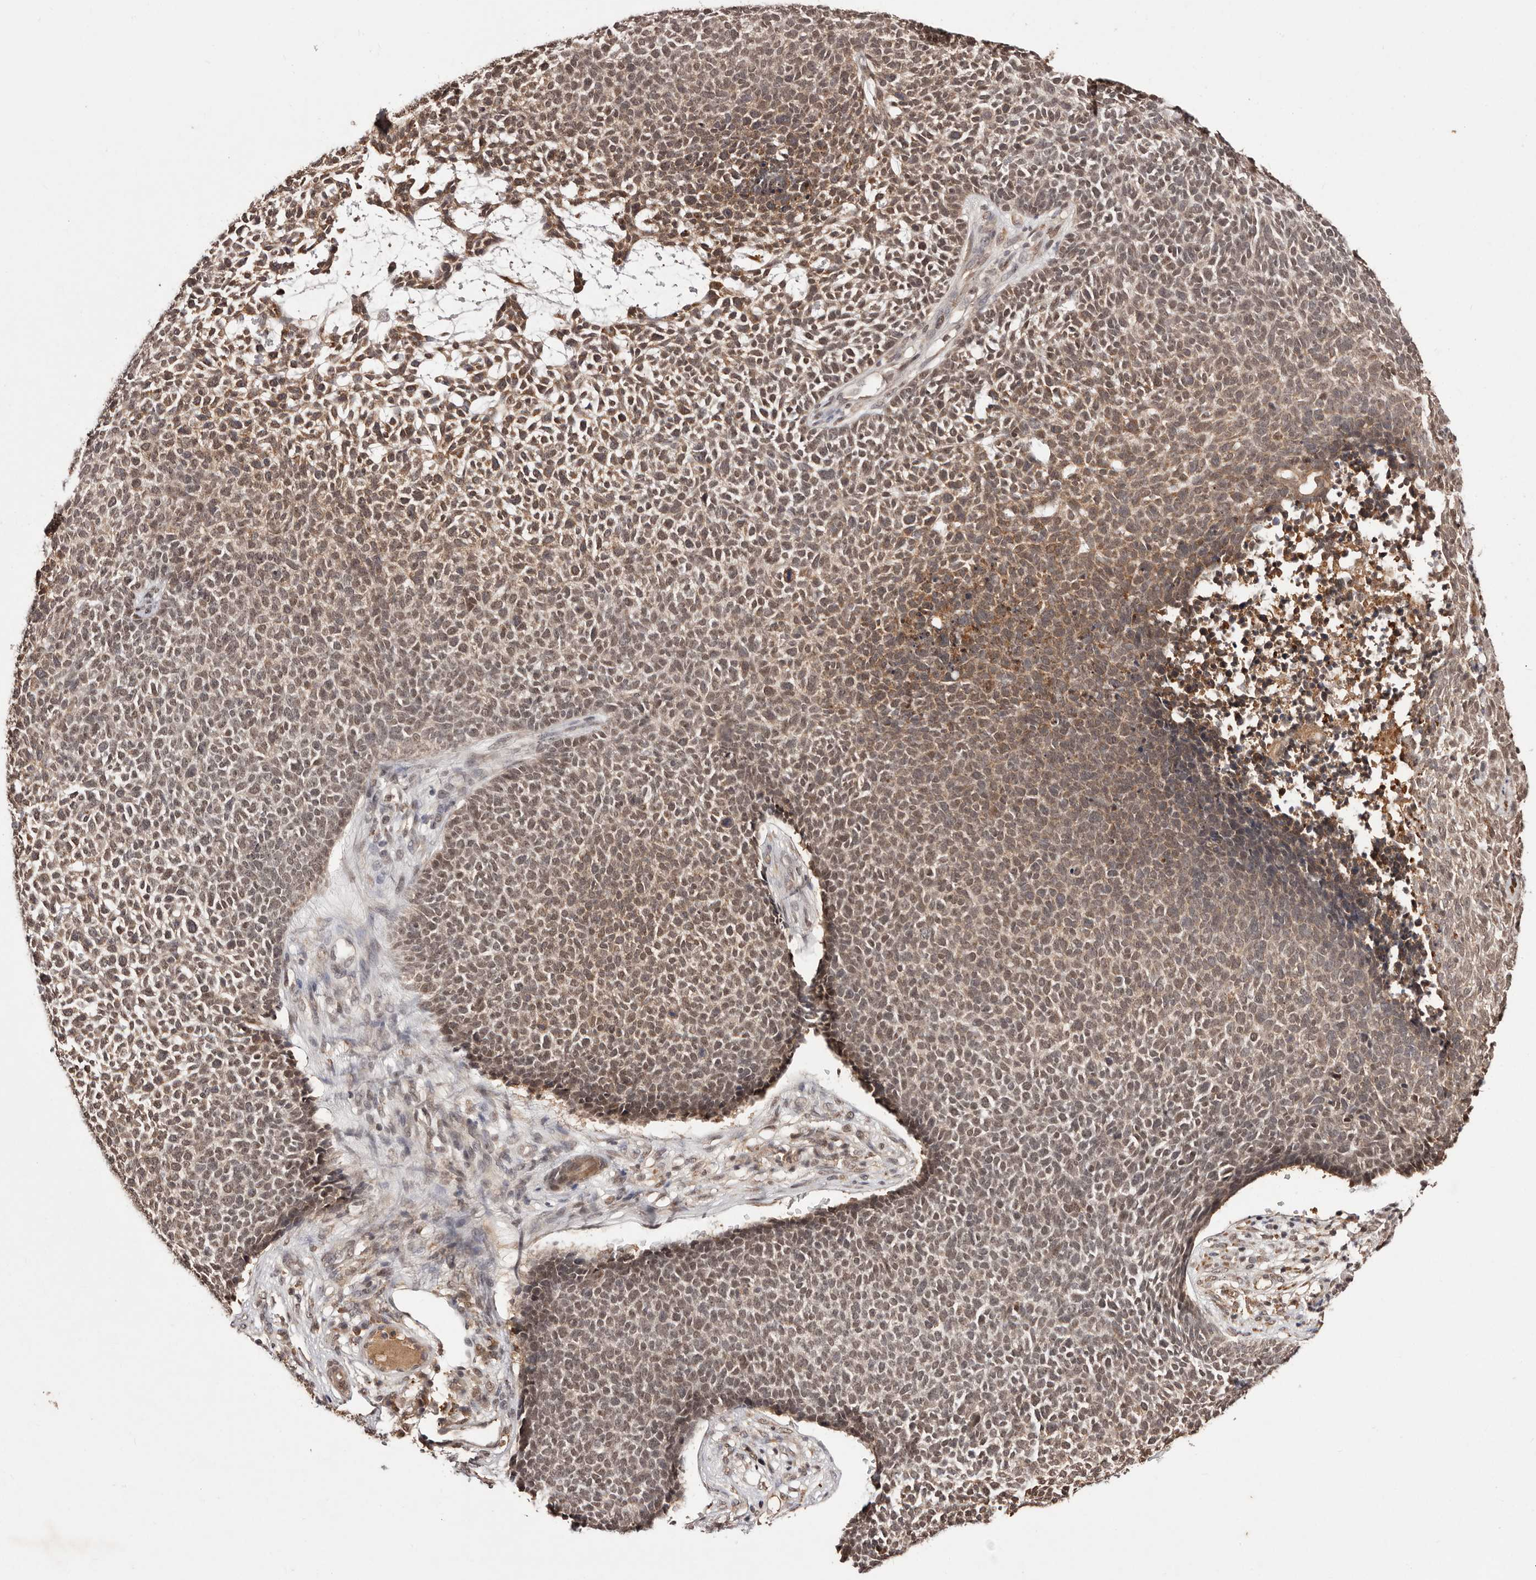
{"staining": {"intensity": "moderate", "quantity": ">75%", "location": "cytoplasmic/membranous,nuclear"}, "tissue": "skin cancer", "cell_type": "Tumor cells", "image_type": "cancer", "snomed": [{"axis": "morphology", "description": "Basal cell carcinoma"}, {"axis": "topography", "description": "Skin"}], "caption": "Immunohistochemistry image of basal cell carcinoma (skin) stained for a protein (brown), which shows medium levels of moderate cytoplasmic/membranous and nuclear staining in approximately >75% of tumor cells.", "gene": "BICRAL", "patient": {"sex": "female", "age": 84}}